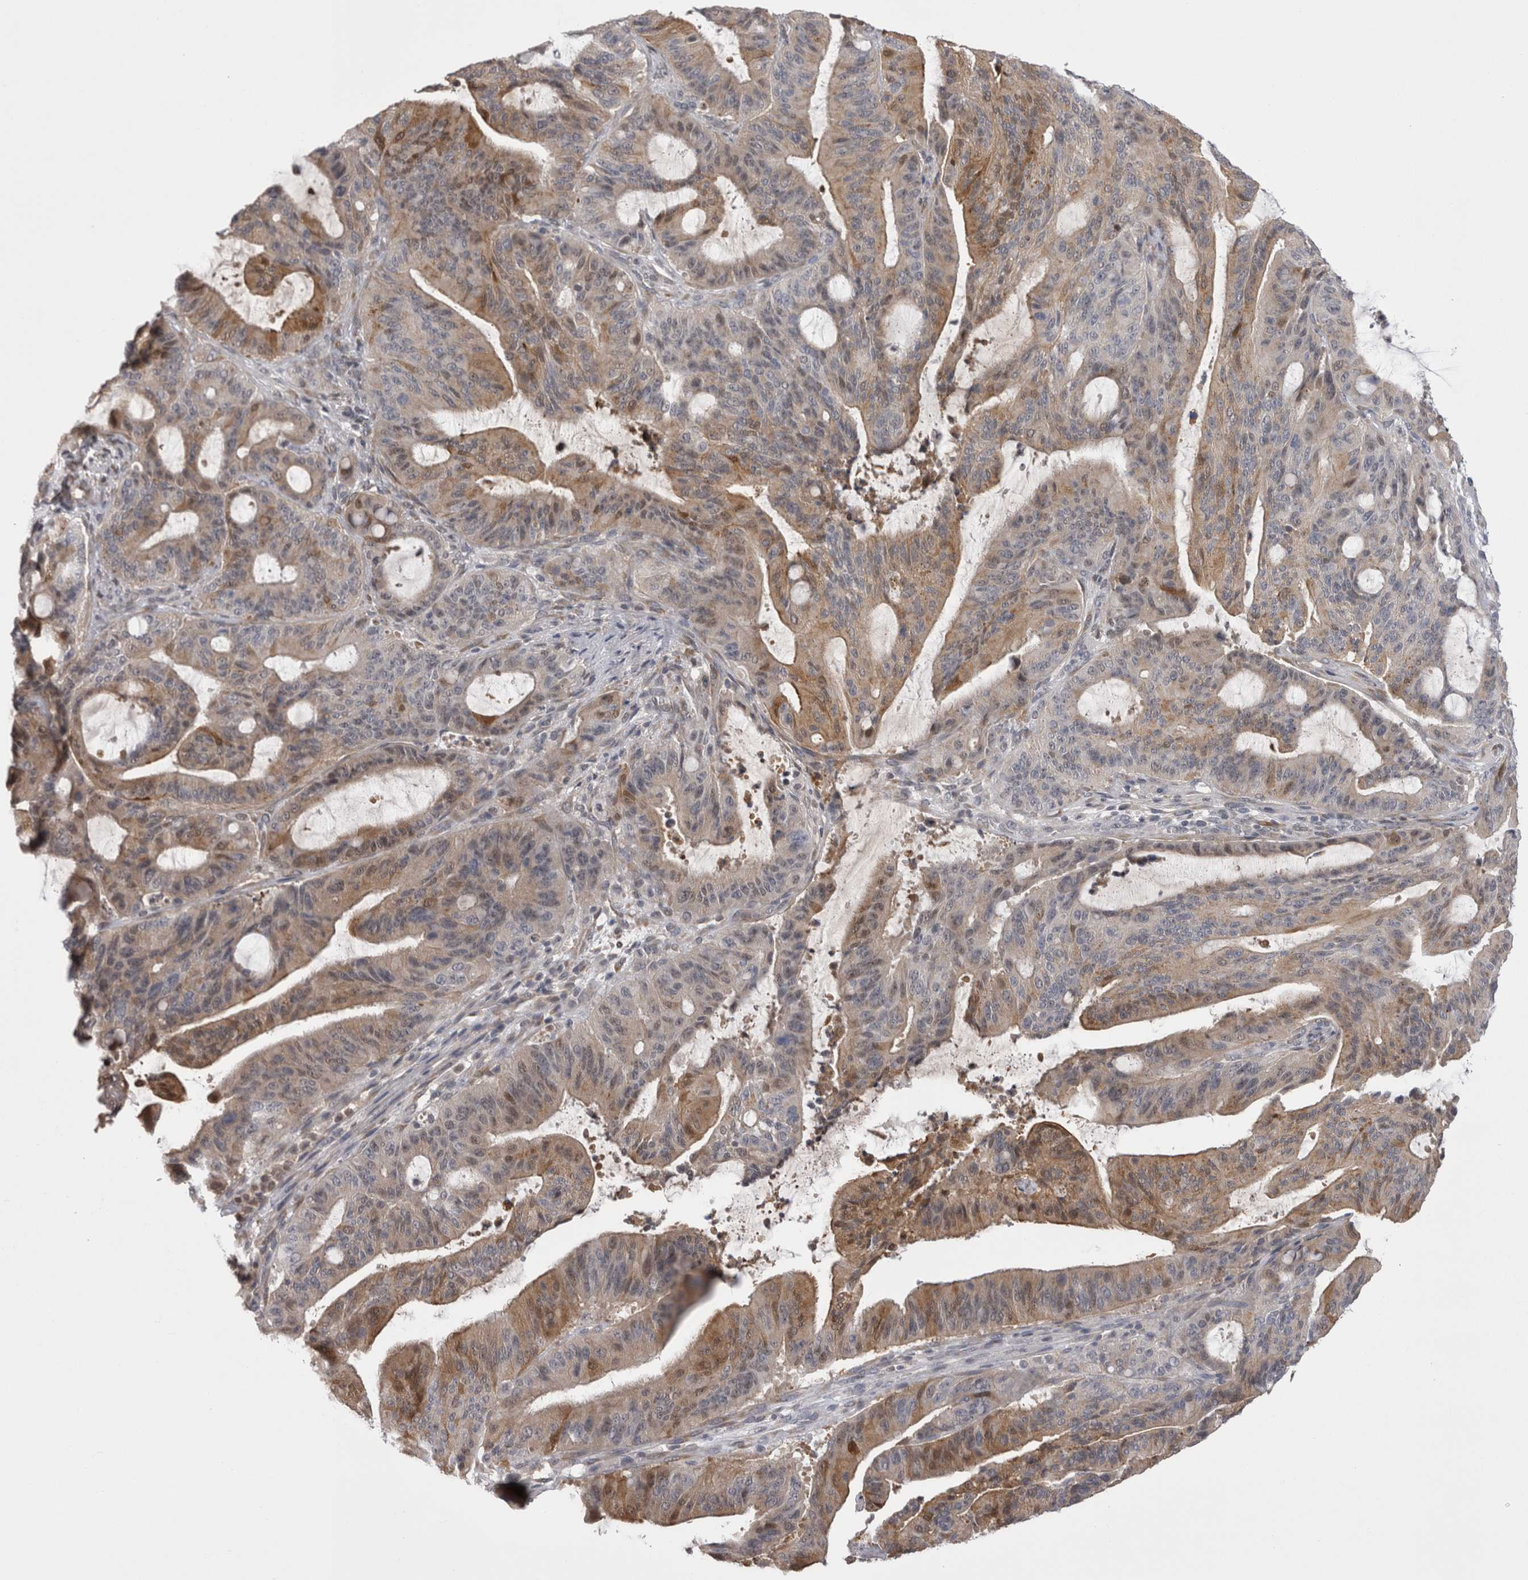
{"staining": {"intensity": "moderate", "quantity": "25%-75%", "location": "cytoplasmic/membranous"}, "tissue": "liver cancer", "cell_type": "Tumor cells", "image_type": "cancer", "snomed": [{"axis": "morphology", "description": "Normal tissue, NOS"}, {"axis": "morphology", "description": "Cholangiocarcinoma"}, {"axis": "topography", "description": "Liver"}, {"axis": "topography", "description": "Peripheral nerve tissue"}], "caption": "A brown stain labels moderate cytoplasmic/membranous expression of a protein in liver cholangiocarcinoma tumor cells.", "gene": "CHIC2", "patient": {"sex": "female", "age": 73}}